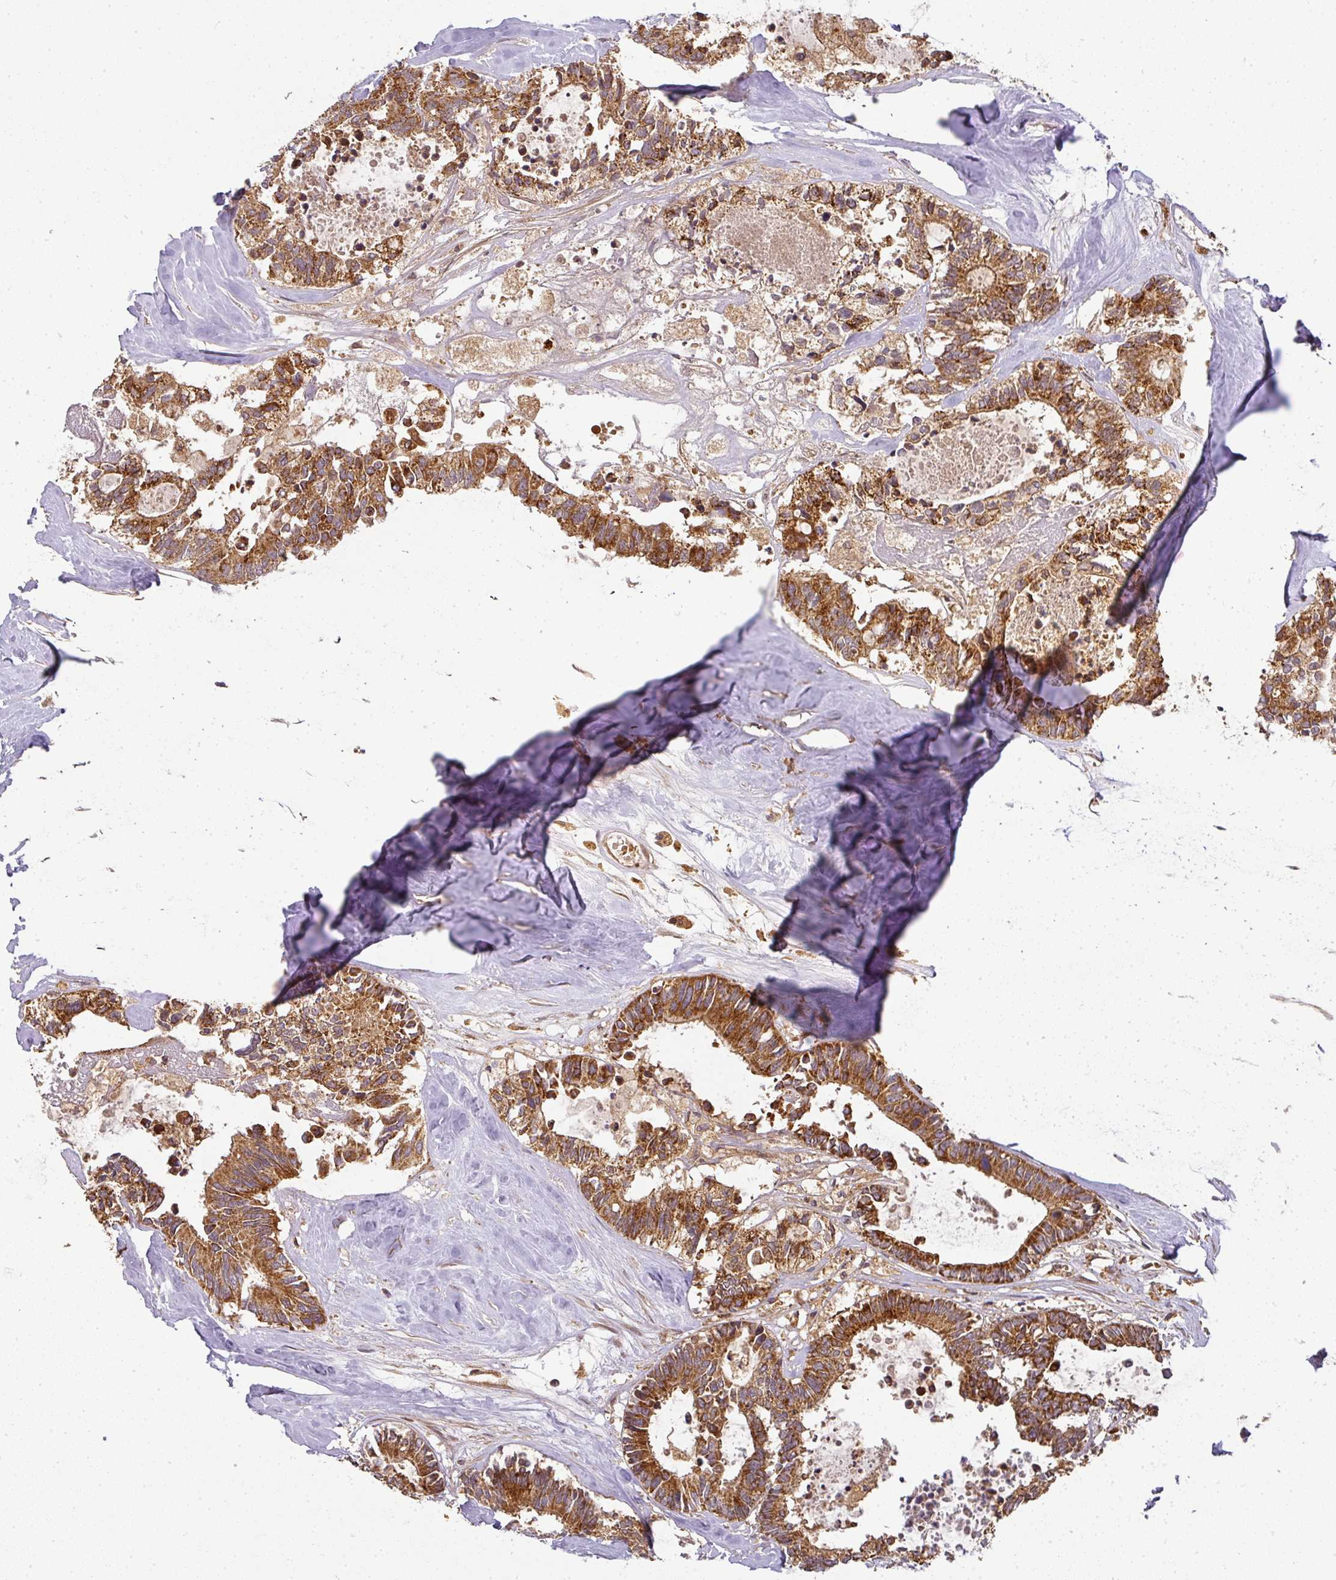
{"staining": {"intensity": "strong", "quantity": ">75%", "location": "cytoplasmic/membranous"}, "tissue": "colorectal cancer", "cell_type": "Tumor cells", "image_type": "cancer", "snomed": [{"axis": "morphology", "description": "Adenocarcinoma, NOS"}, {"axis": "topography", "description": "Colon"}, {"axis": "topography", "description": "Rectum"}], "caption": "An IHC photomicrograph of tumor tissue is shown. Protein staining in brown shows strong cytoplasmic/membranous positivity in colorectal cancer (adenocarcinoma) within tumor cells.", "gene": "MALSU1", "patient": {"sex": "male", "age": 57}}